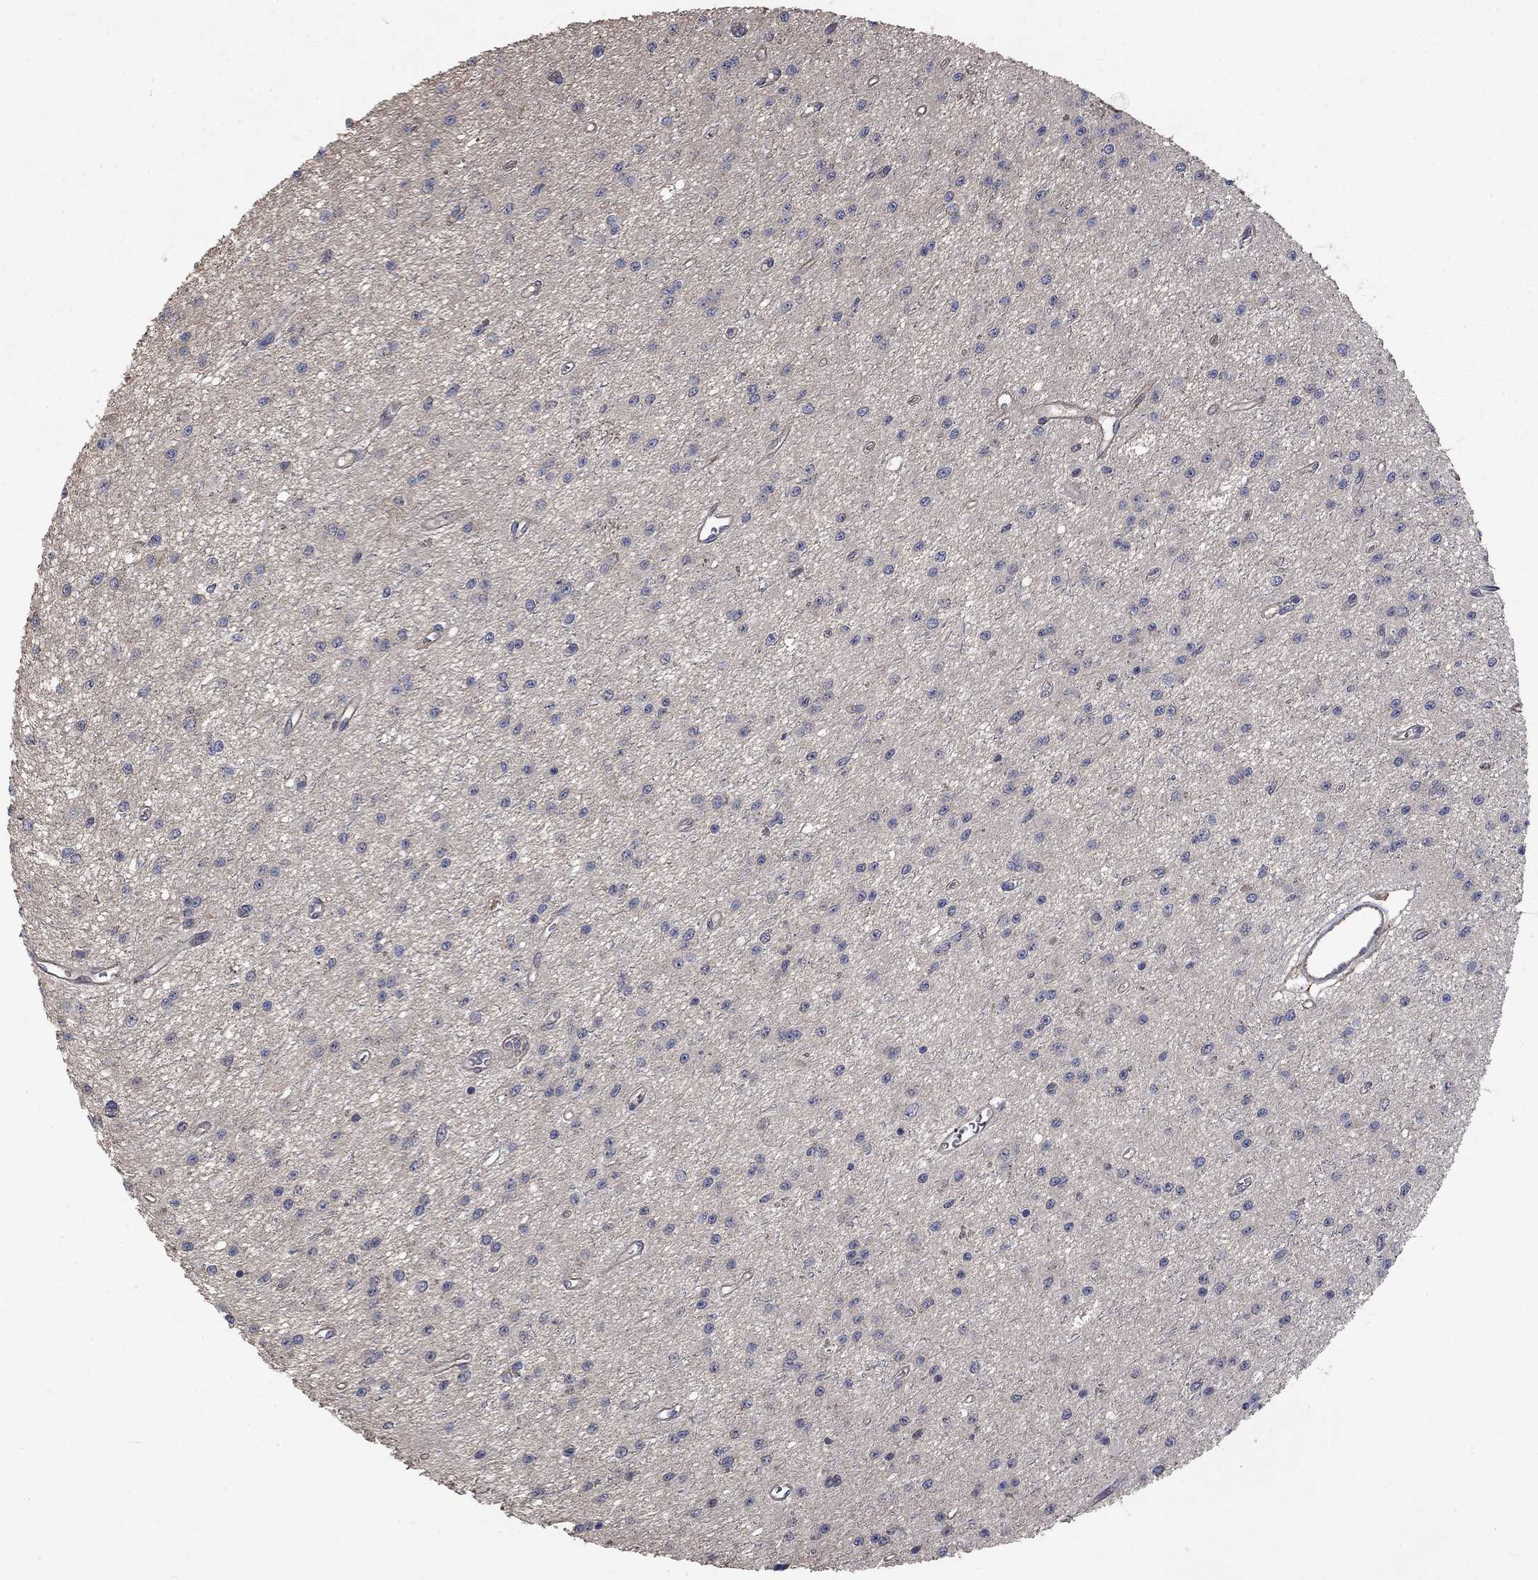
{"staining": {"intensity": "negative", "quantity": "none", "location": "none"}, "tissue": "glioma", "cell_type": "Tumor cells", "image_type": "cancer", "snomed": [{"axis": "morphology", "description": "Glioma, malignant, Low grade"}, {"axis": "topography", "description": "Brain"}], "caption": "Immunohistochemistry (IHC) photomicrograph of human malignant glioma (low-grade) stained for a protein (brown), which exhibits no positivity in tumor cells. (DAB immunohistochemistry, high magnification).", "gene": "VCAN", "patient": {"sex": "female", "age": 45}}